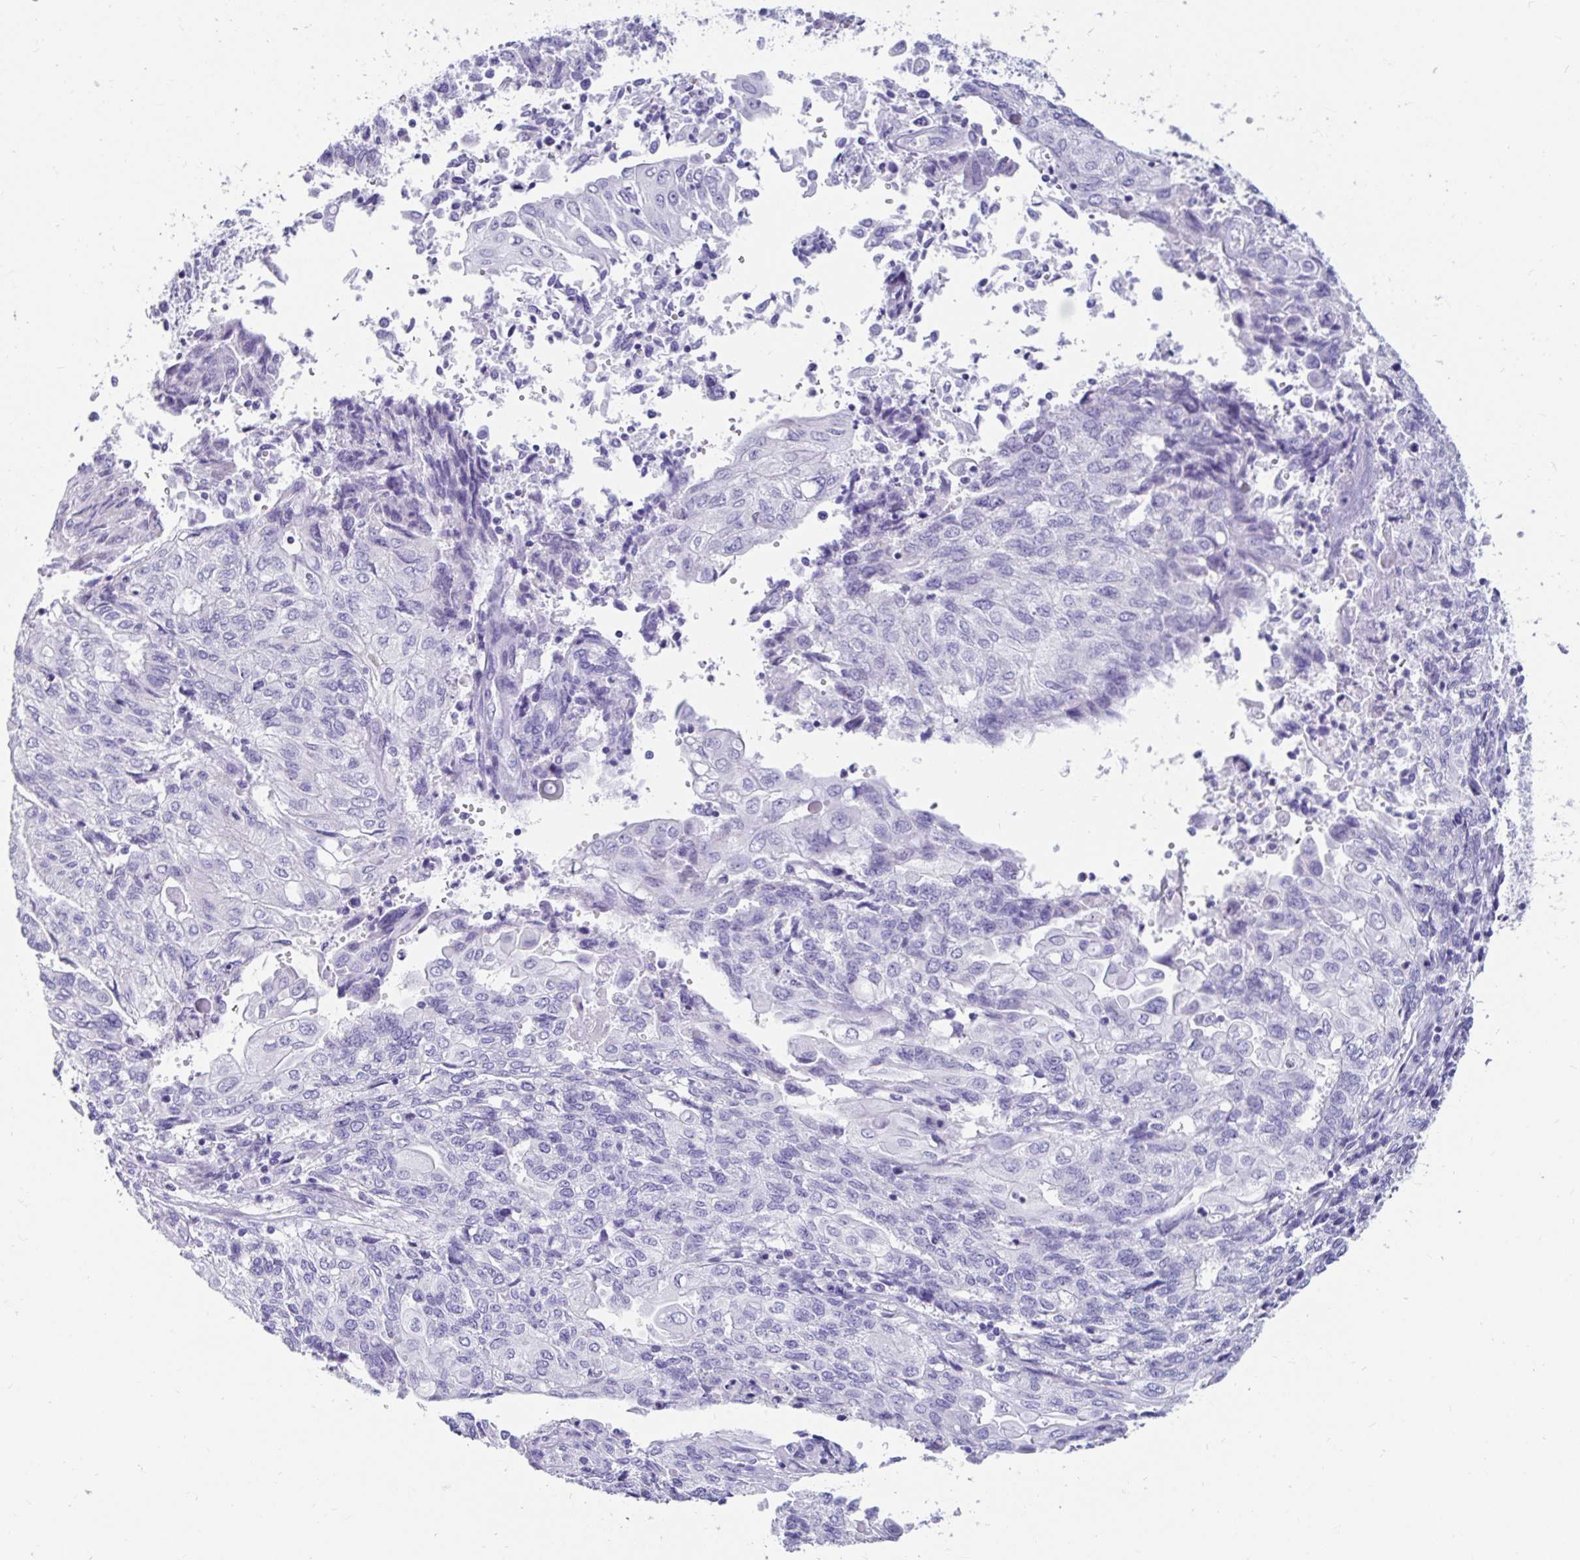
{"staining": {"intensity": "negative", "quantity": "none", "location": "none"}, "tissue": "endometrial cancer", "cell_type": "Tumor cells", "image_type": "cancer", "snomed": [{"axis": "morphology", "description": "Adenocarcinoma, NOS"}, {"axis": "topography", "description": "Endometrium"}], "caption": "Endometrial cancer was stained to show a protein in brown. There is no significant staining in tumor cells.", "gene": "ZPBP2", "patient": {"sex": "female", "age": 54}}